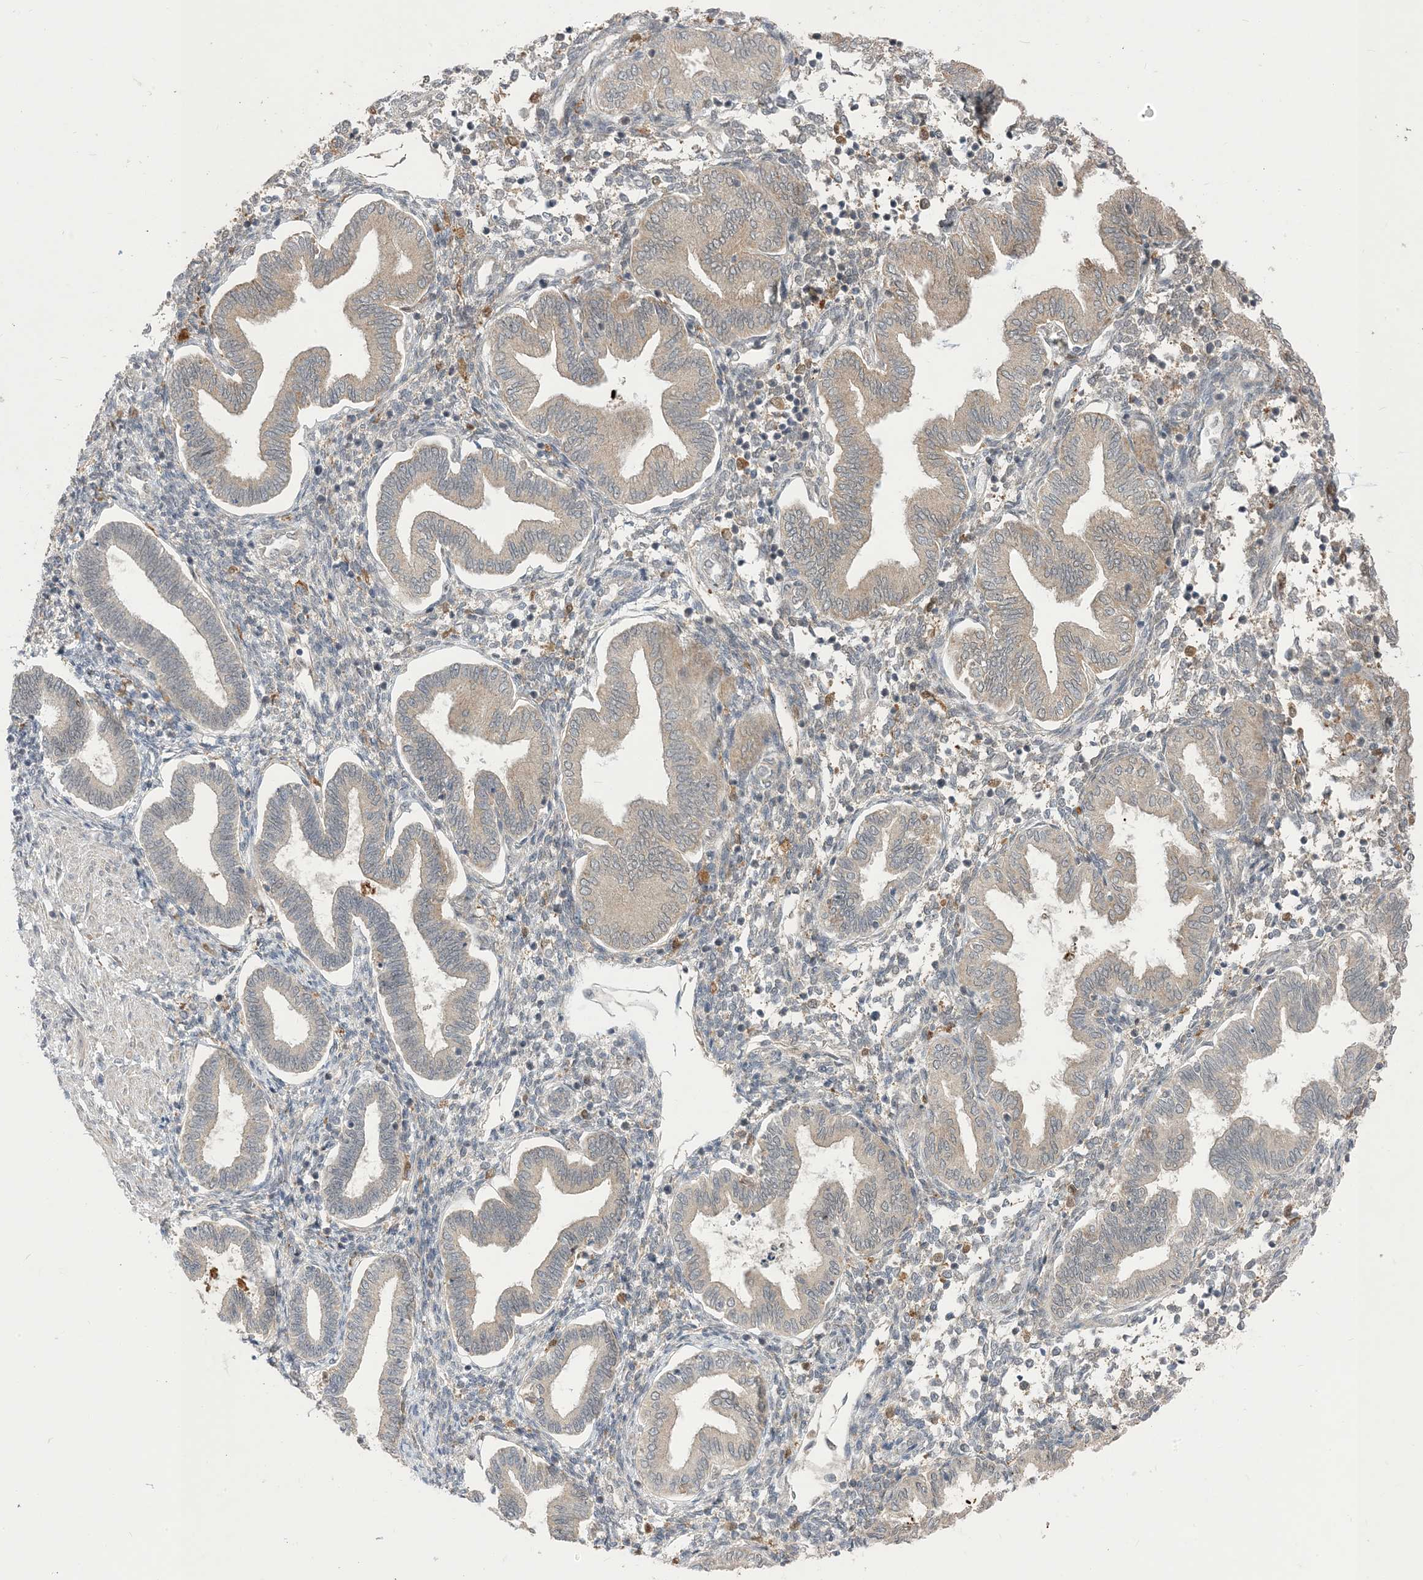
{"staining": {"intensity": "weak", "quantity": "<25%", "location": "cytoplasmic/membranous"}, "tissue": "endometrium", "cell_type": "Cells in endometrial stroma", "image_type": "normal", "snomed": [{"axis": "morphology", "description": "Normal tissue, NOS"}, {"axis": "topography", "description": "Endometrium"}], "caption": "Endometrium stained for a protein using IHC reveals no expression cells in endometrial stroma.", "gene": "NAGK", "patient": {"sex": "female", "age": 53}}